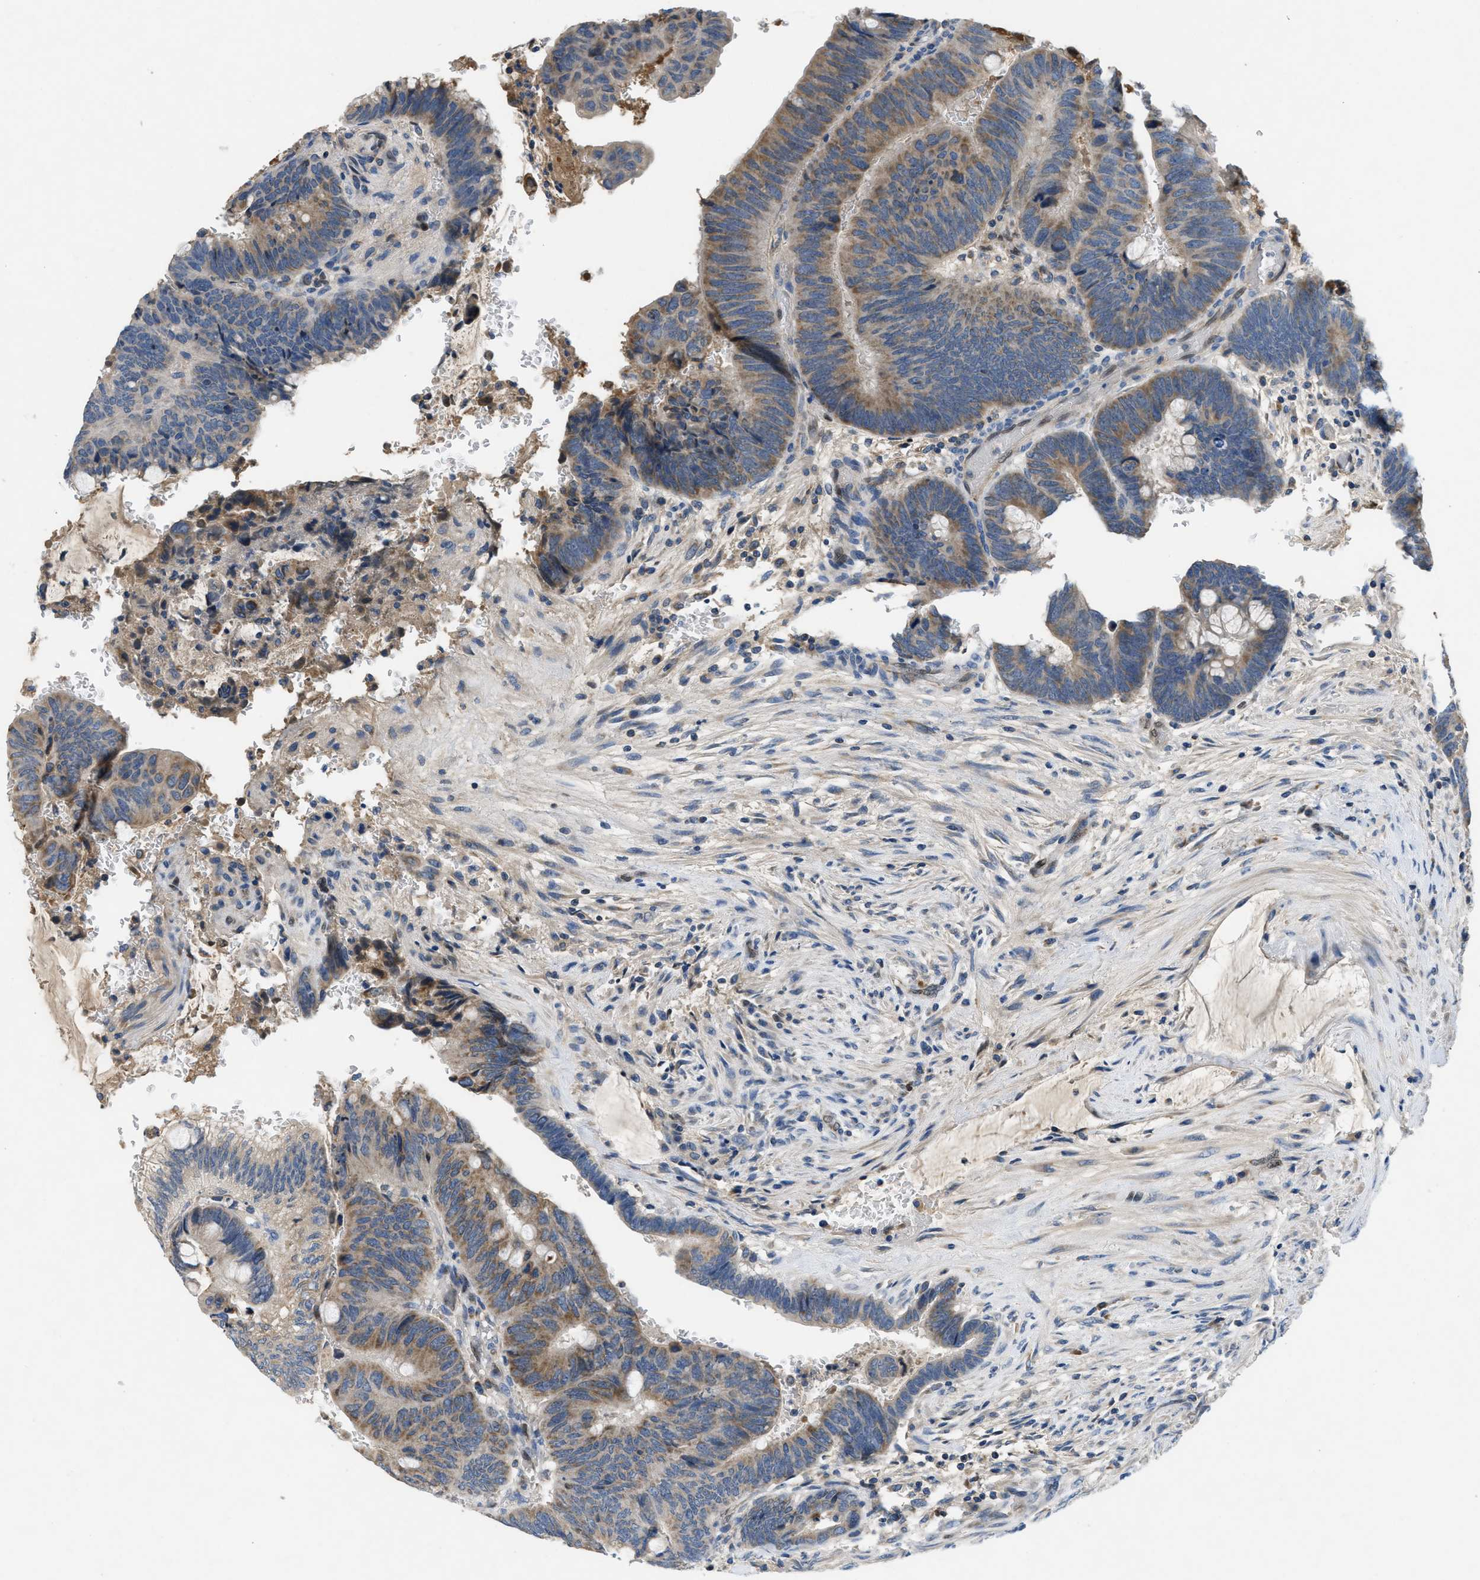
{"staining": {"intensity": "moderate", "quantity": ">75%", "location": "cytoplasmic/membranous"}, "tissue": "colorectal cancer", "cell_type": "Tumor cells", "image_type": "cancer", "snomed": [{"axis": "morphology", "description": "Normal tissue, NOS"}, {"axis": "morphology", "description": "Adenocarcinoma, NOS"}, {"axis": "topography", "description": "Rectum"}], "caption": "This is a histology image of immunohistochemistry staining of colorectal cancer, which shows moderate staining in the cytoplasmic/membranous of tumor cells.", "gene": "PNKD", "patient": {"sex": "male", "age": 92}}